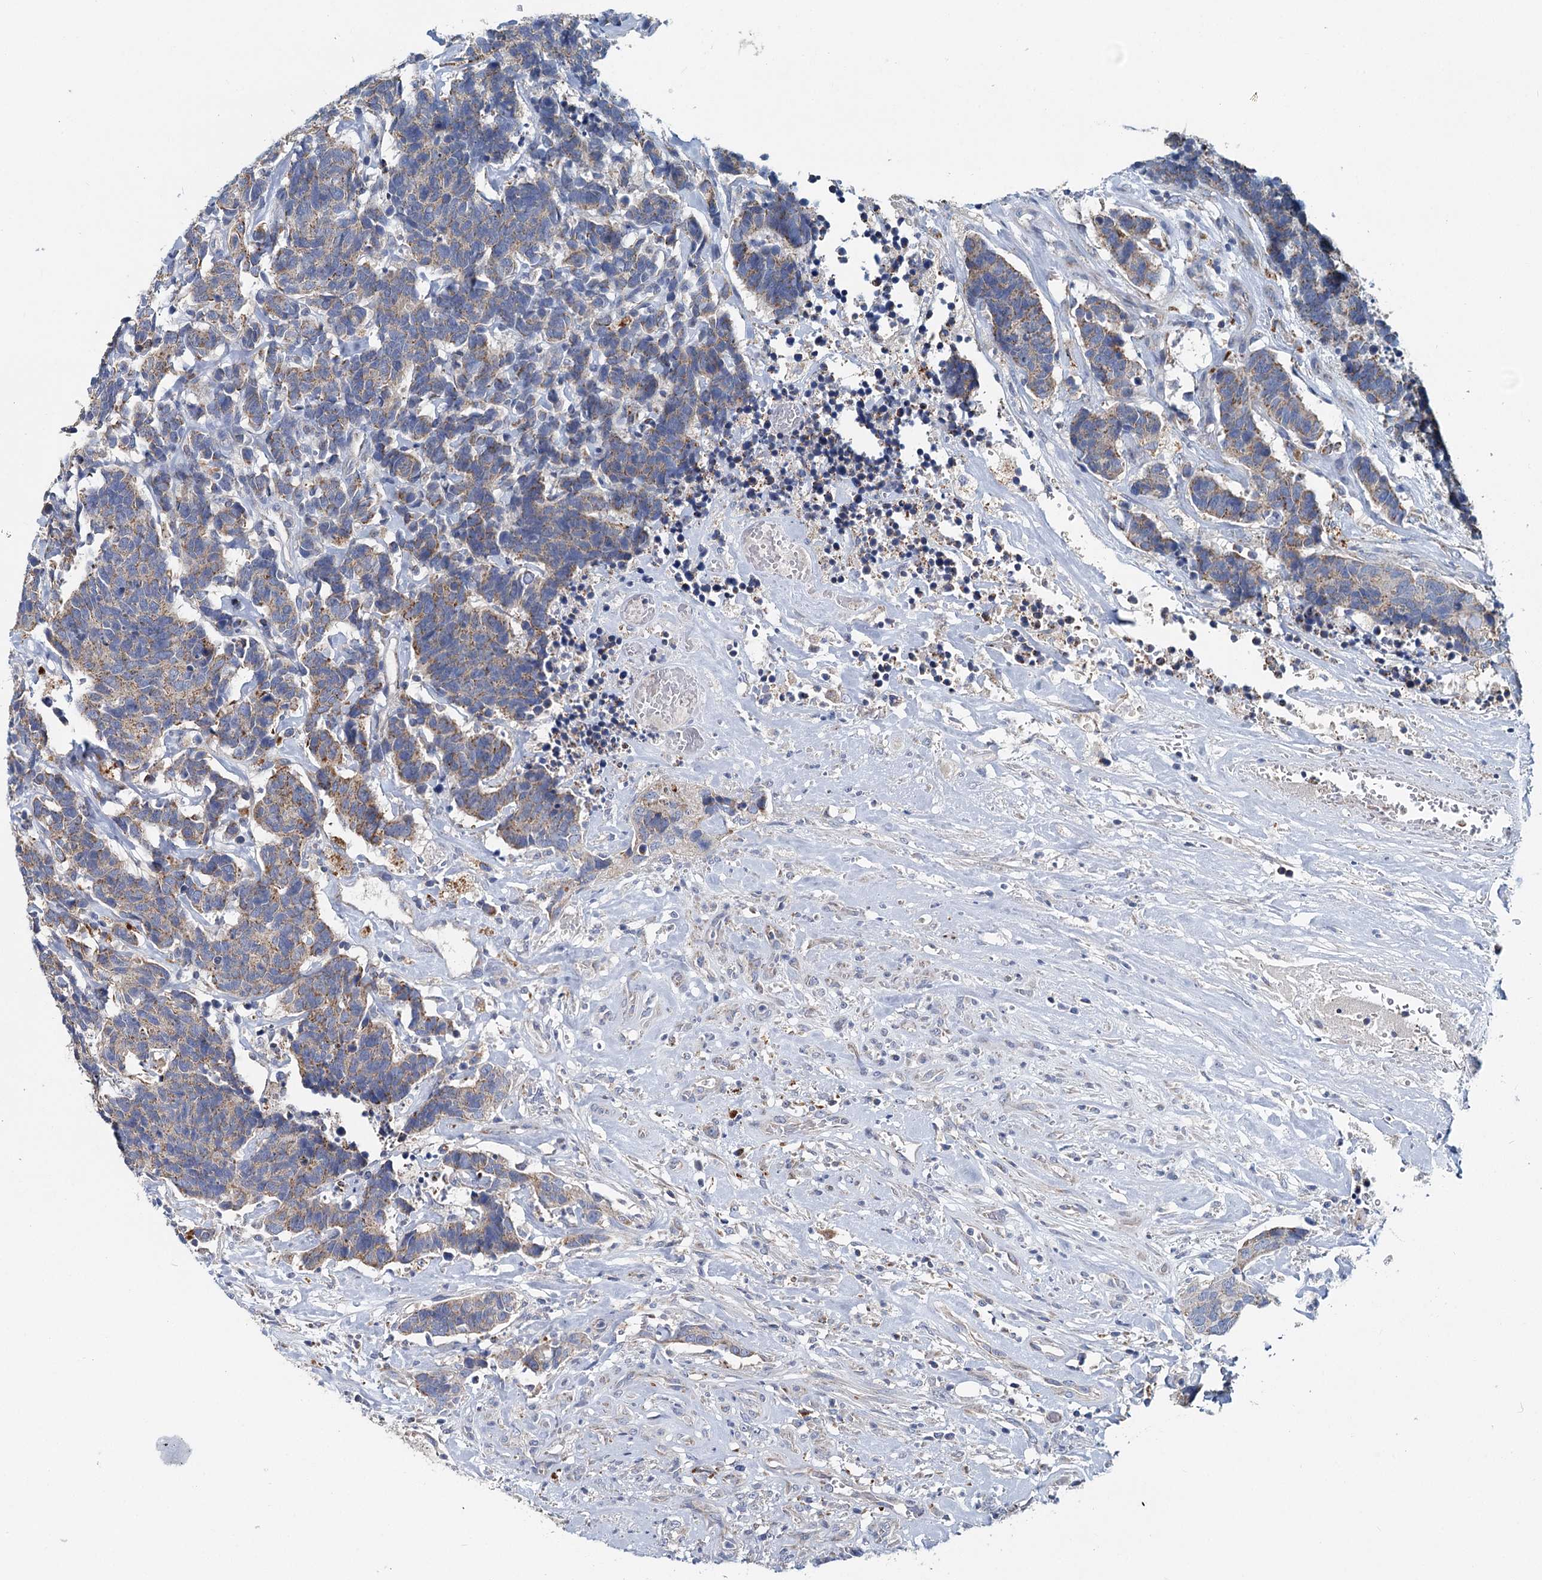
{"staining": {"intensity": "weak", "quantity": ">75%", "location": "cytoplasmic/membranous"}, "tissue": "carcinoid", "cell_type": "Tumor cells", "image_type": "cancer", "snomed": [{"axis": "morphology", "description": "Carcinoma, NOS"}, {"axis": "morphology", "description": "Carcinoid, malignant, NOS"}, {"axis": "topography", "description": "Urinary bladder"}], "caption": "Tumor cells reveal weak cytoplasmic/membranous expression in approximately >75% of cells in carcinoid.", "gene": "ANKRD16", "patient": {"sex": "male", "age": 57}}